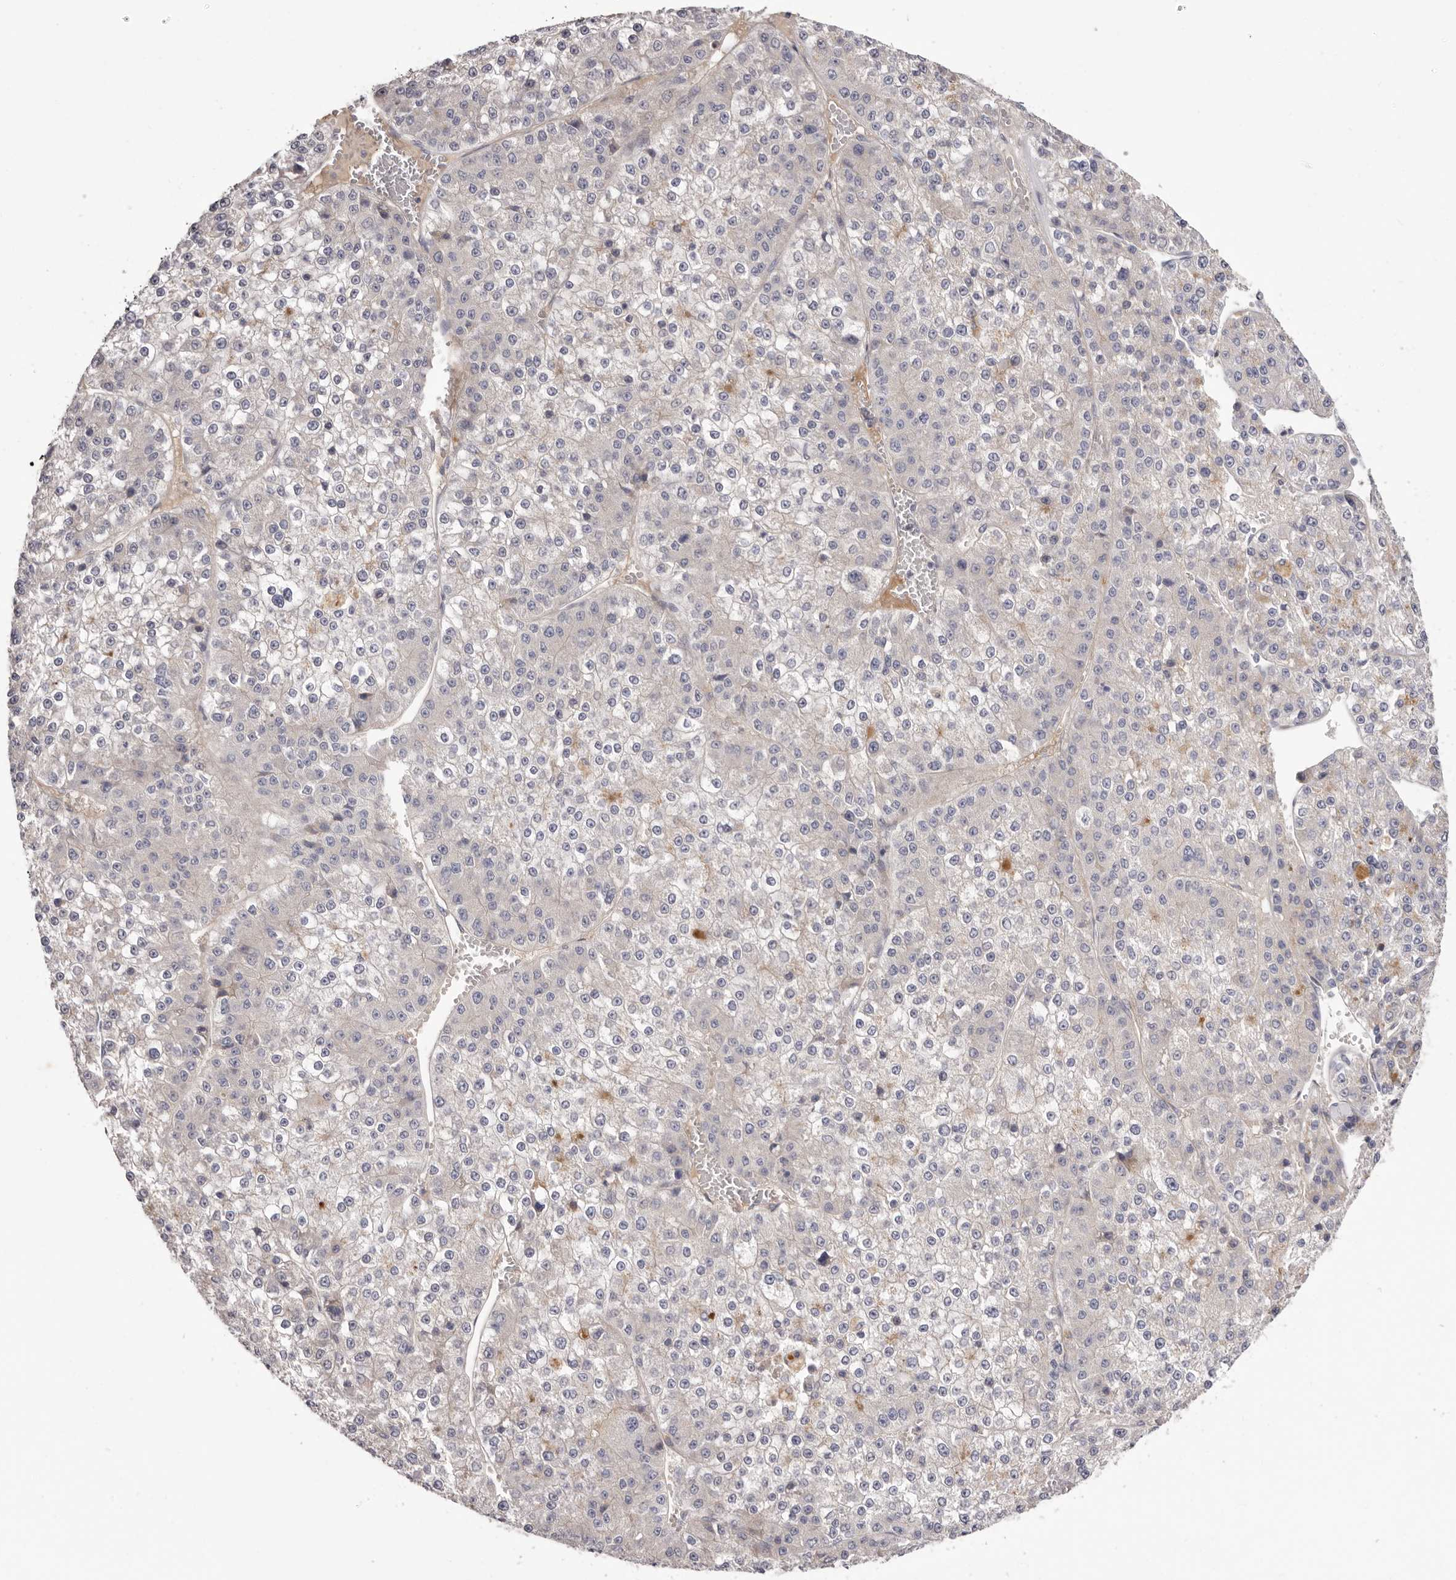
{"staining": {"intensity": "negative", "quantity": "none", "location": "none"}, "tissue": "liver cancer", "cell_type": "Tumor cells", "image_type": "cancer", "snomed": [{"axis": "morphology", "description": "Carcinoma, Hepatocellular, NOS"}, {"axis": "topography", "description": "Liver"}], "caption": "IHC of human liver cancer exhibits no staining in tumor cells.", "gene": "STK16", "patient": {"sex": "female", "age": 73}}